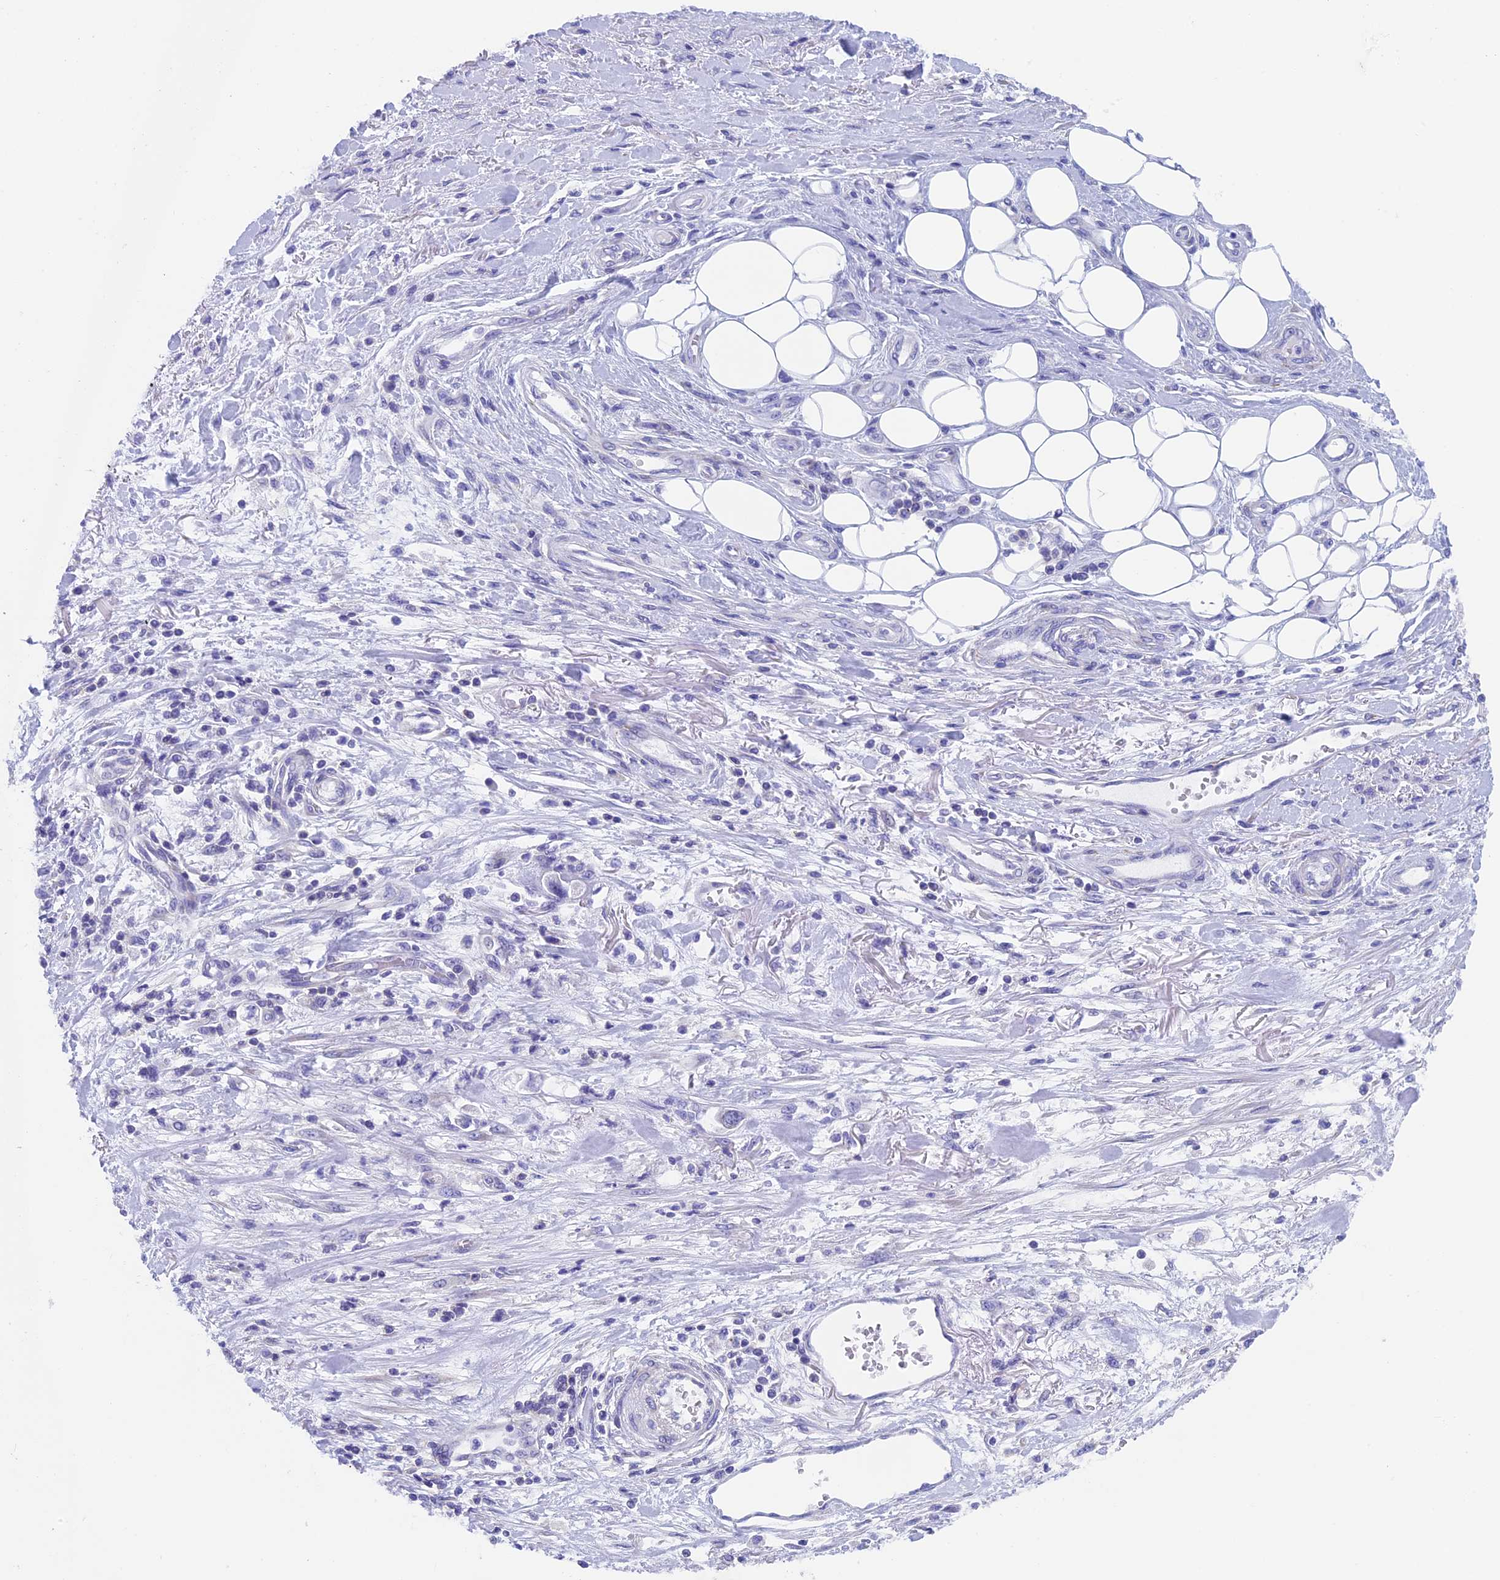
{"staining": {"intensity": "negative", "quantity": "none", "location": "none"}, "tissue": "stomach cancer", "cell_type": "Tumor cells", "image_type": "cancer", "snomed": [{"axis": "morphology", "description": "Adenocarcinoma, NOS"}, {"axis": "topography", "description": "Stomach"}], "caption": "Human adenocarcinoma (stomach) stained for a protein using immunohistochemistry reveals no staining in tumor cells.", "gene": "SEPTIN1", "patient": {"sex": "male", "age": 62}}